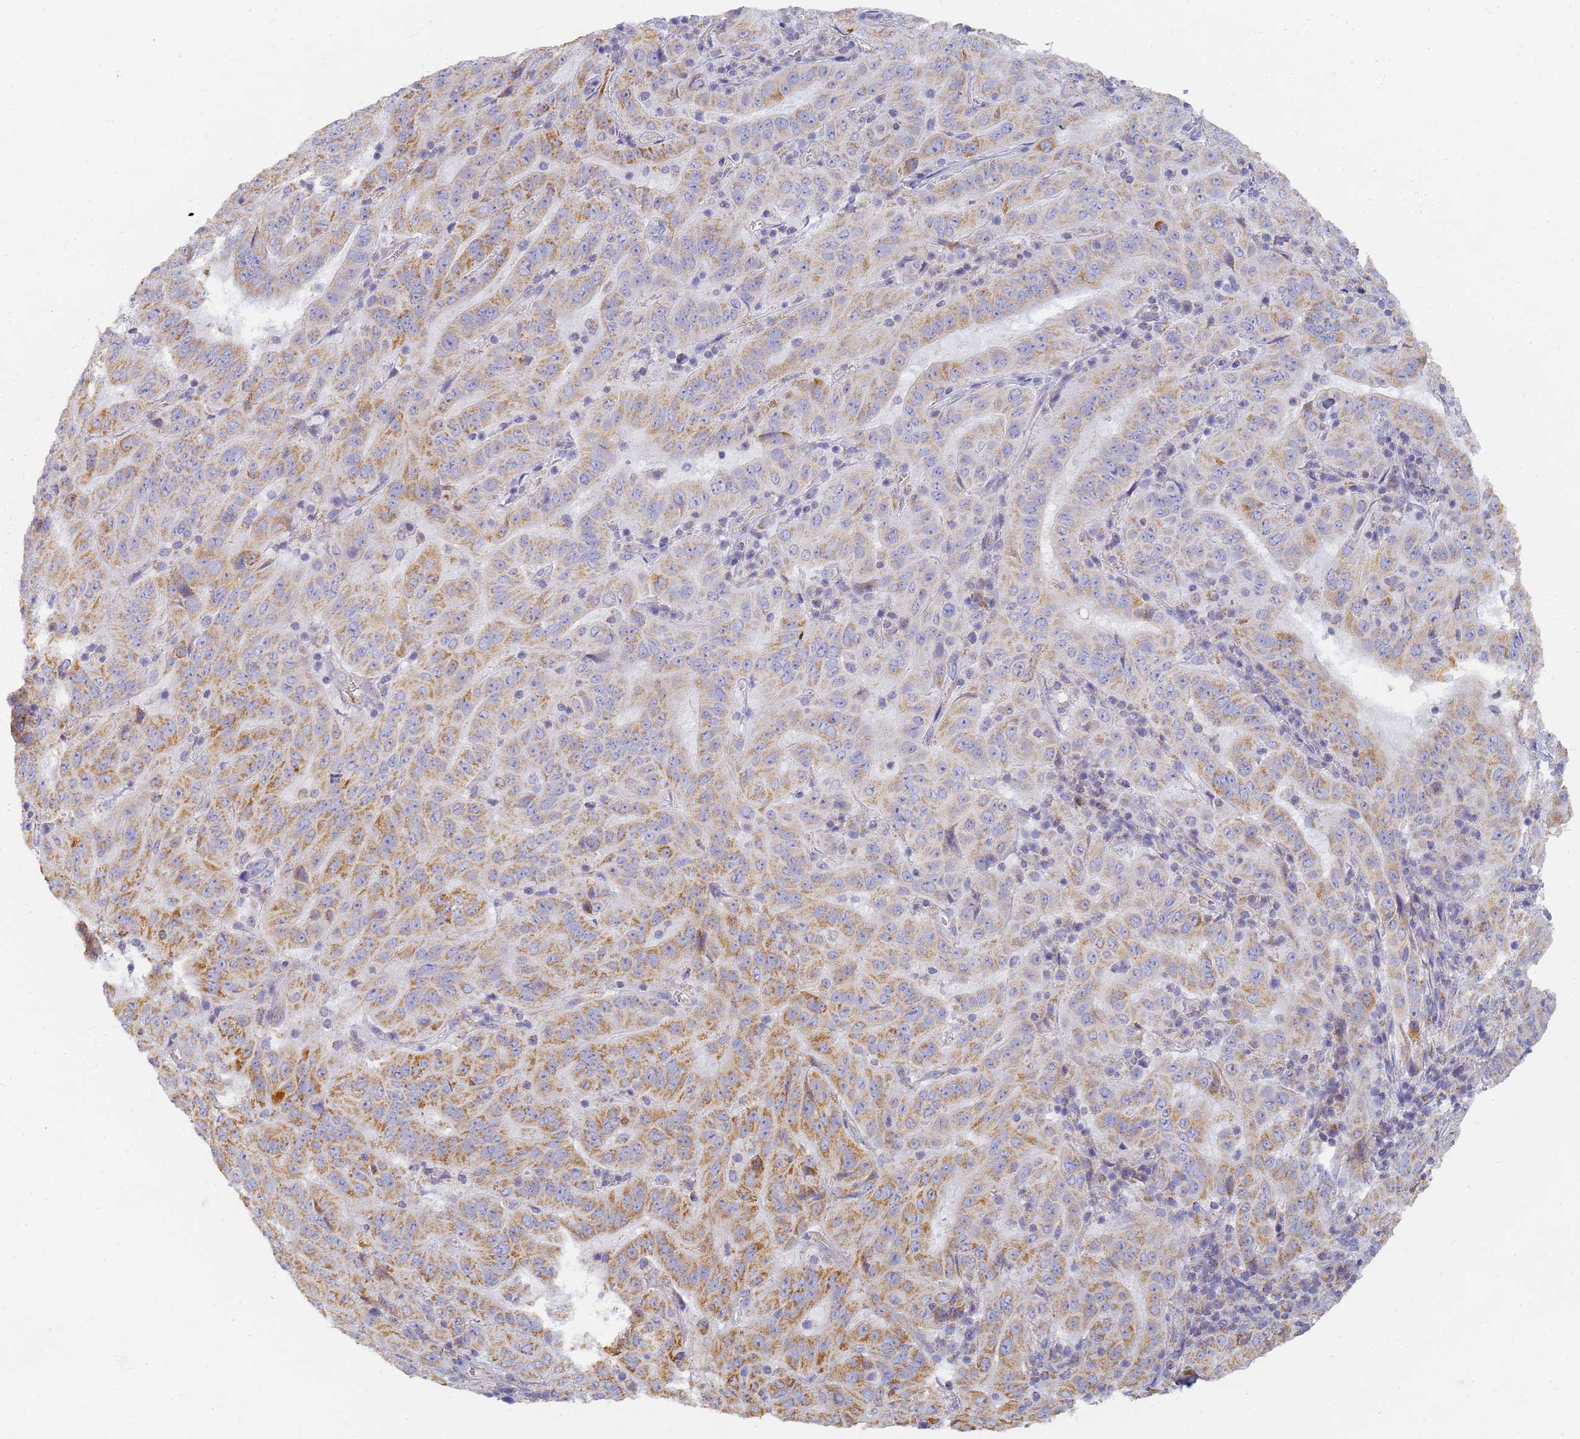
{"staining": {"intensity": "moderate", "quantity": "25%-75%", "location": "cytoplasmic/membranous"}, "tissue": "pancreatic cancer", "cell_type": "Tumor cells", "image_type": "cancer", "snomed": [{"axis": "morphology", "description": "Adenocarcinoma, NOS"}, {"axis": "topography", "description": "Pancreas"}], "caption": "Immunohistochemical staining of pancreatic cancer (adenocarcinoma) displays moderate cytoplasmic/membranous protein staining in approximately 25%-75% of tumor cells.", "gene": "UTP23", "patient": {"sex": "male", "age": 63}}